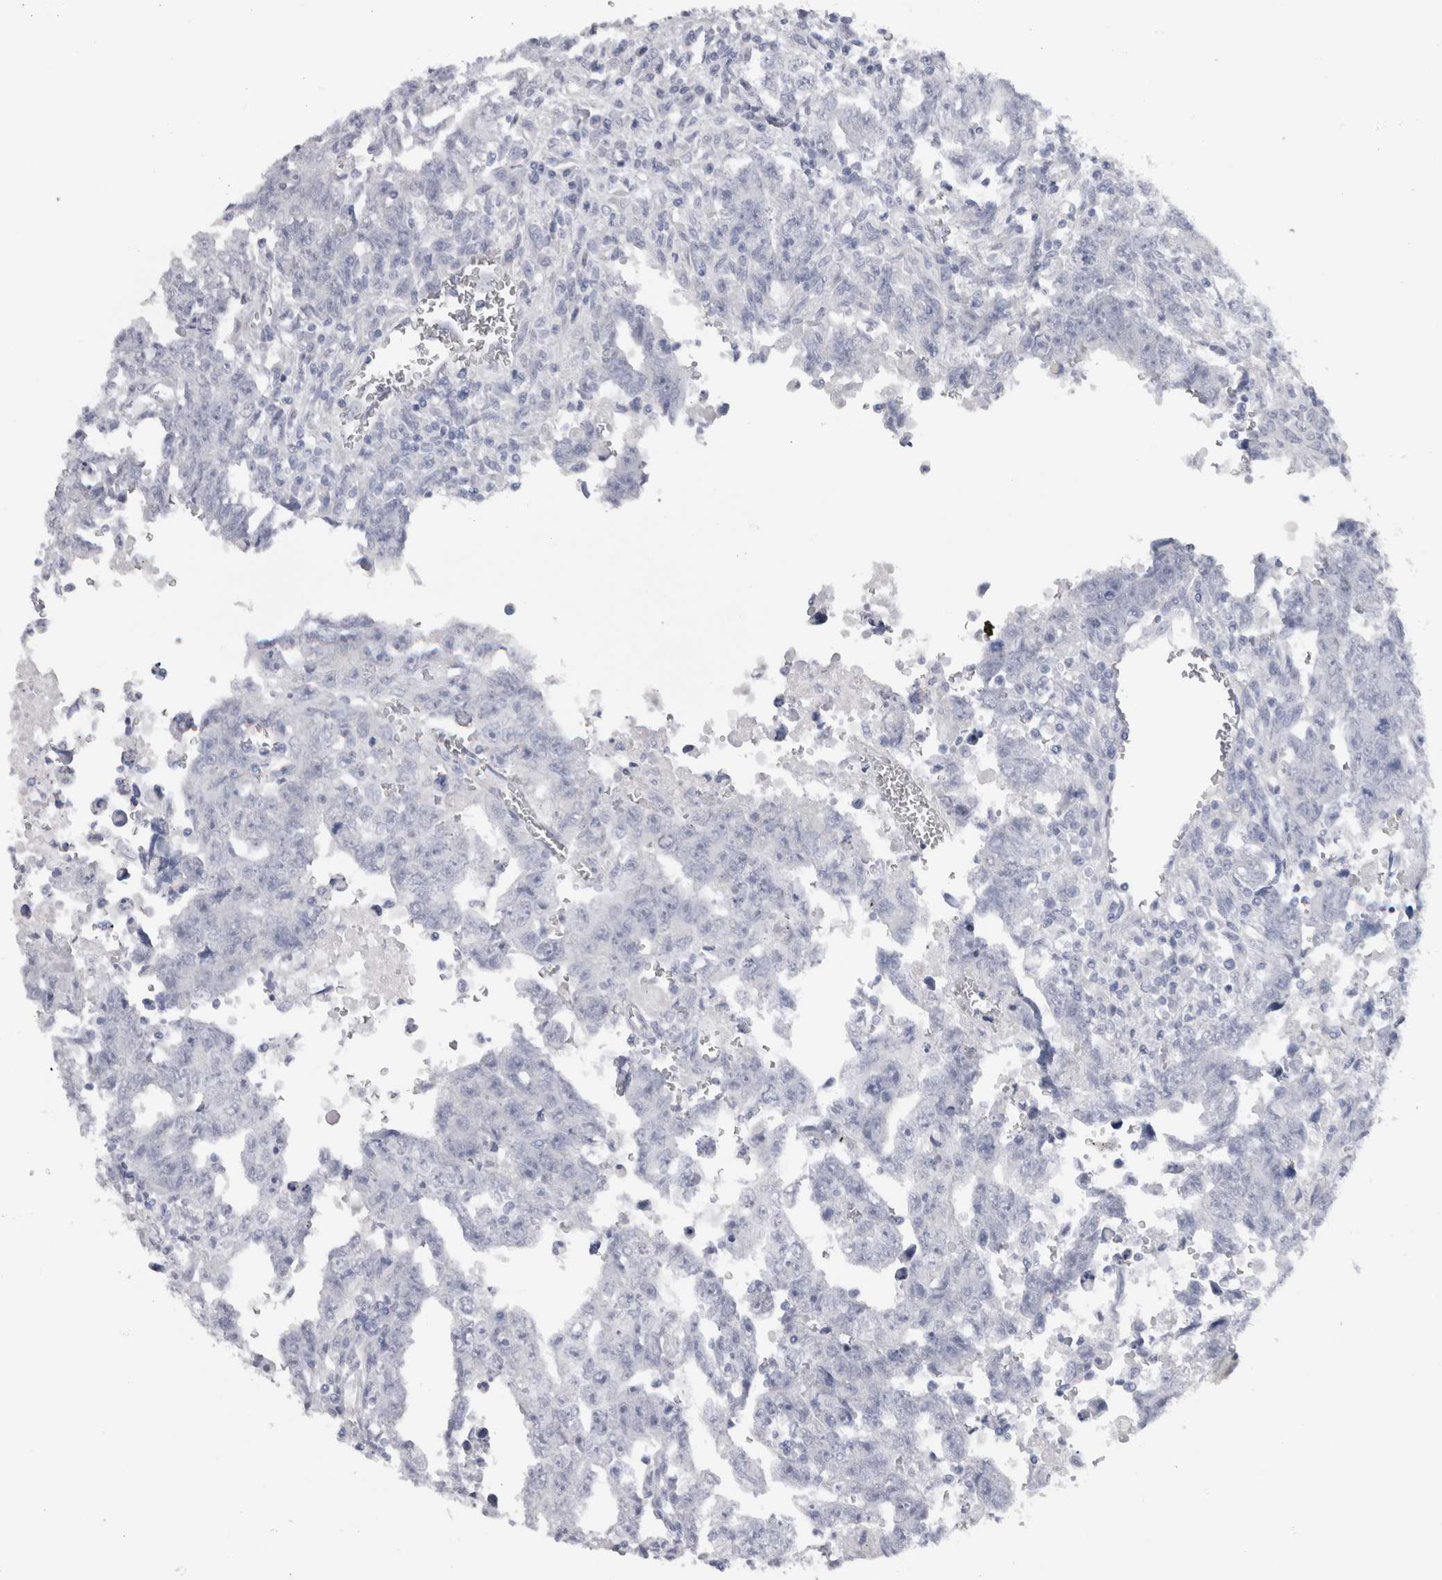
{"staining": {"intensity": "negative", "quantity": "none", "location": "none"}, "tissue": "testis cancer", "cell_type": "Tumor cells", "image_type": "cancer", "snomed": [{"axis": "morphology", "description": "Carcinoma, Embryonal, NOS"}, {"axis": "topography", "description": "Testis"}], "caption": "A histopathology image of human testis cancer is negative for staining in tumor cells. (Brightfield microscopy of DAB (3,3'-diaminobenzidine) immunohistochemistry at high magnification).", "gene": "MSMB", "patient": {"sex": "male", "age": 28}}